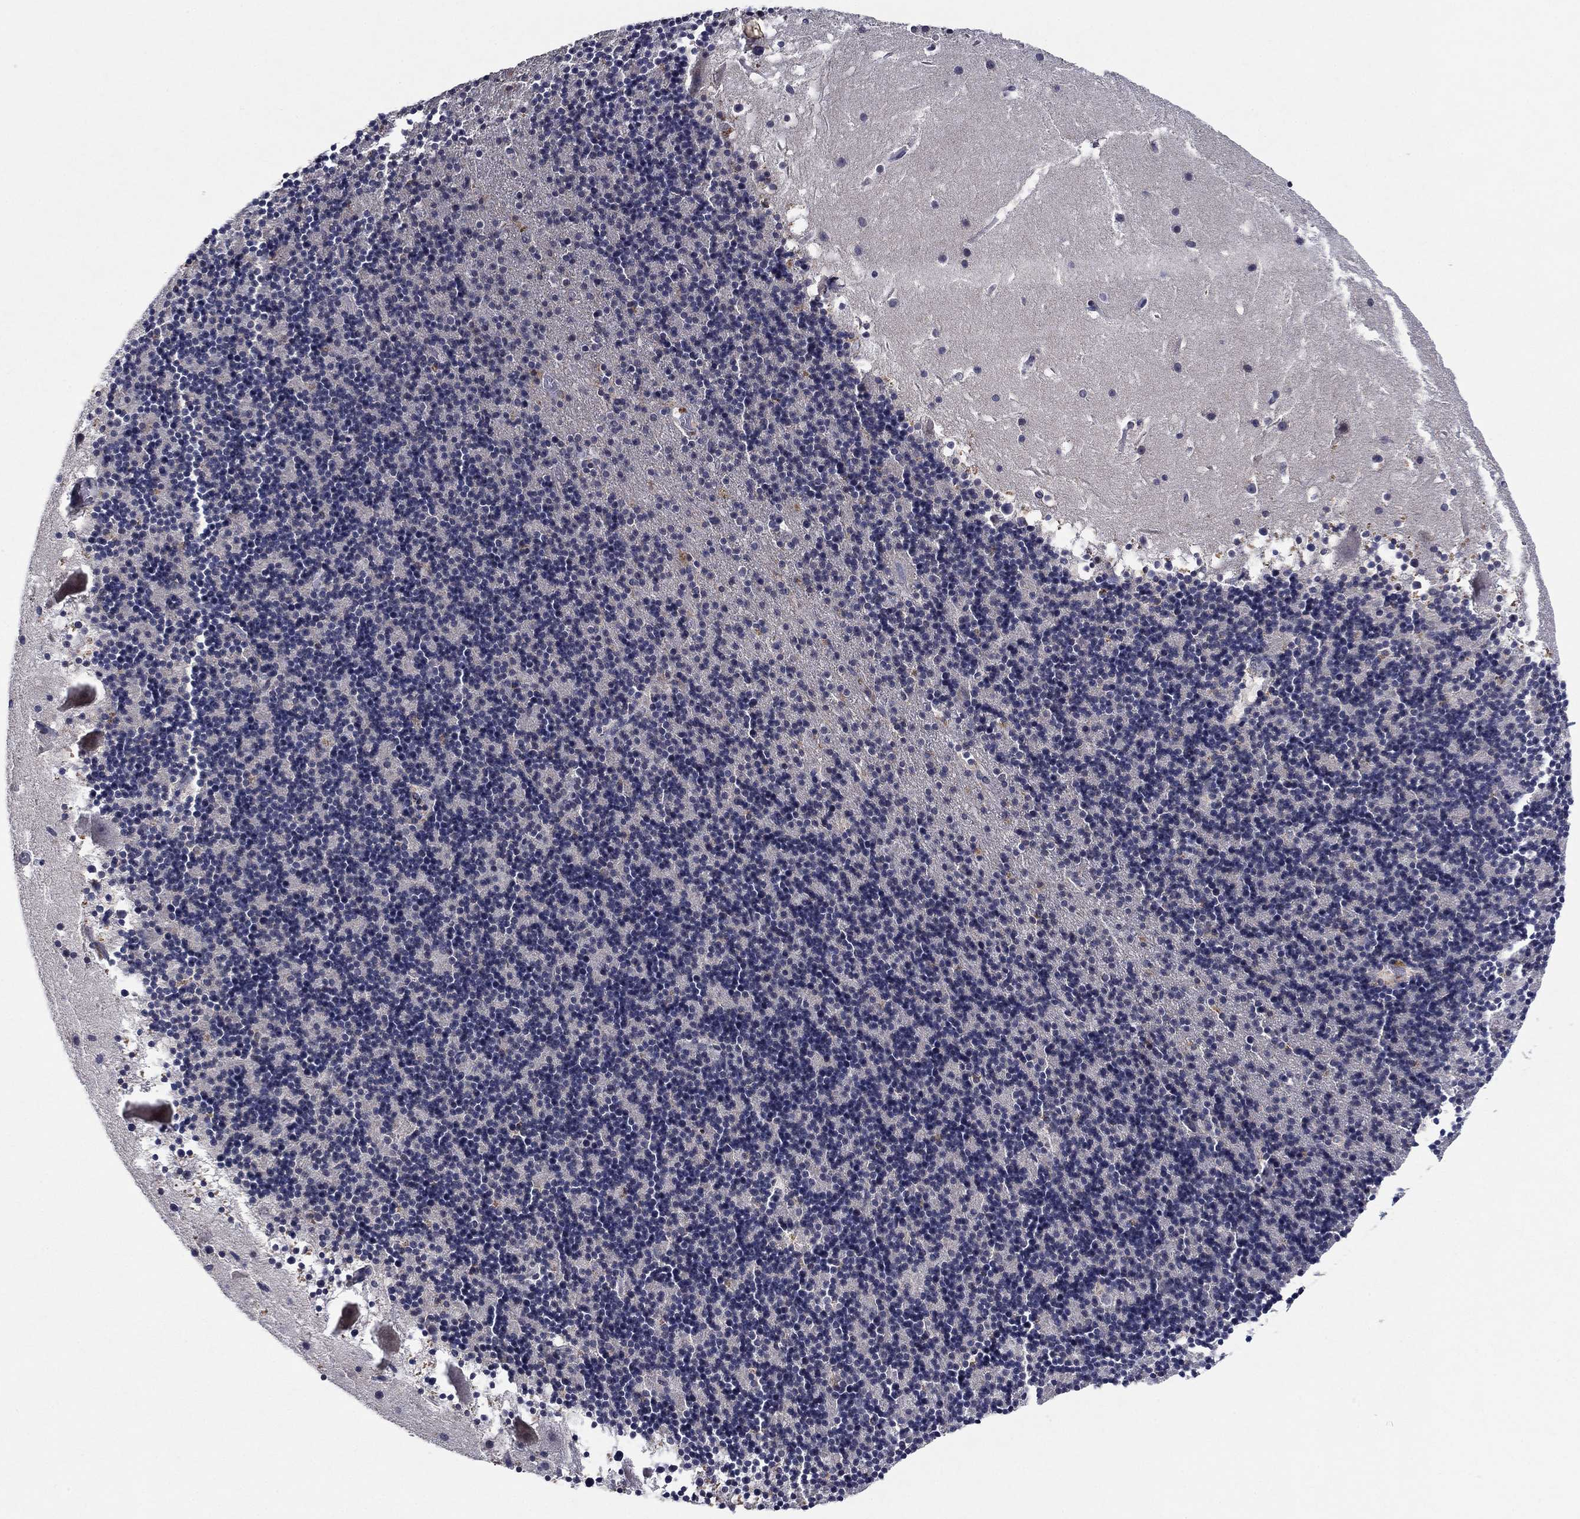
{"staining": {"intensity": "negative", "quantity": "none", "location": "none"}, "tissue": "cerebellum", "cell_type": "Cells in granular layer", "image_type": "normal", "snomed": [{"axis": "morphology", "description": "Normal tissue, NOS"}, {"axis": "topography", "description": "Cerebellum"}], "caption": "A histopathology image of human cerebellum is negative for staining in cells in granular layer.", "gene": "IL4", "patient": {"sex": "male", "age": 37}}